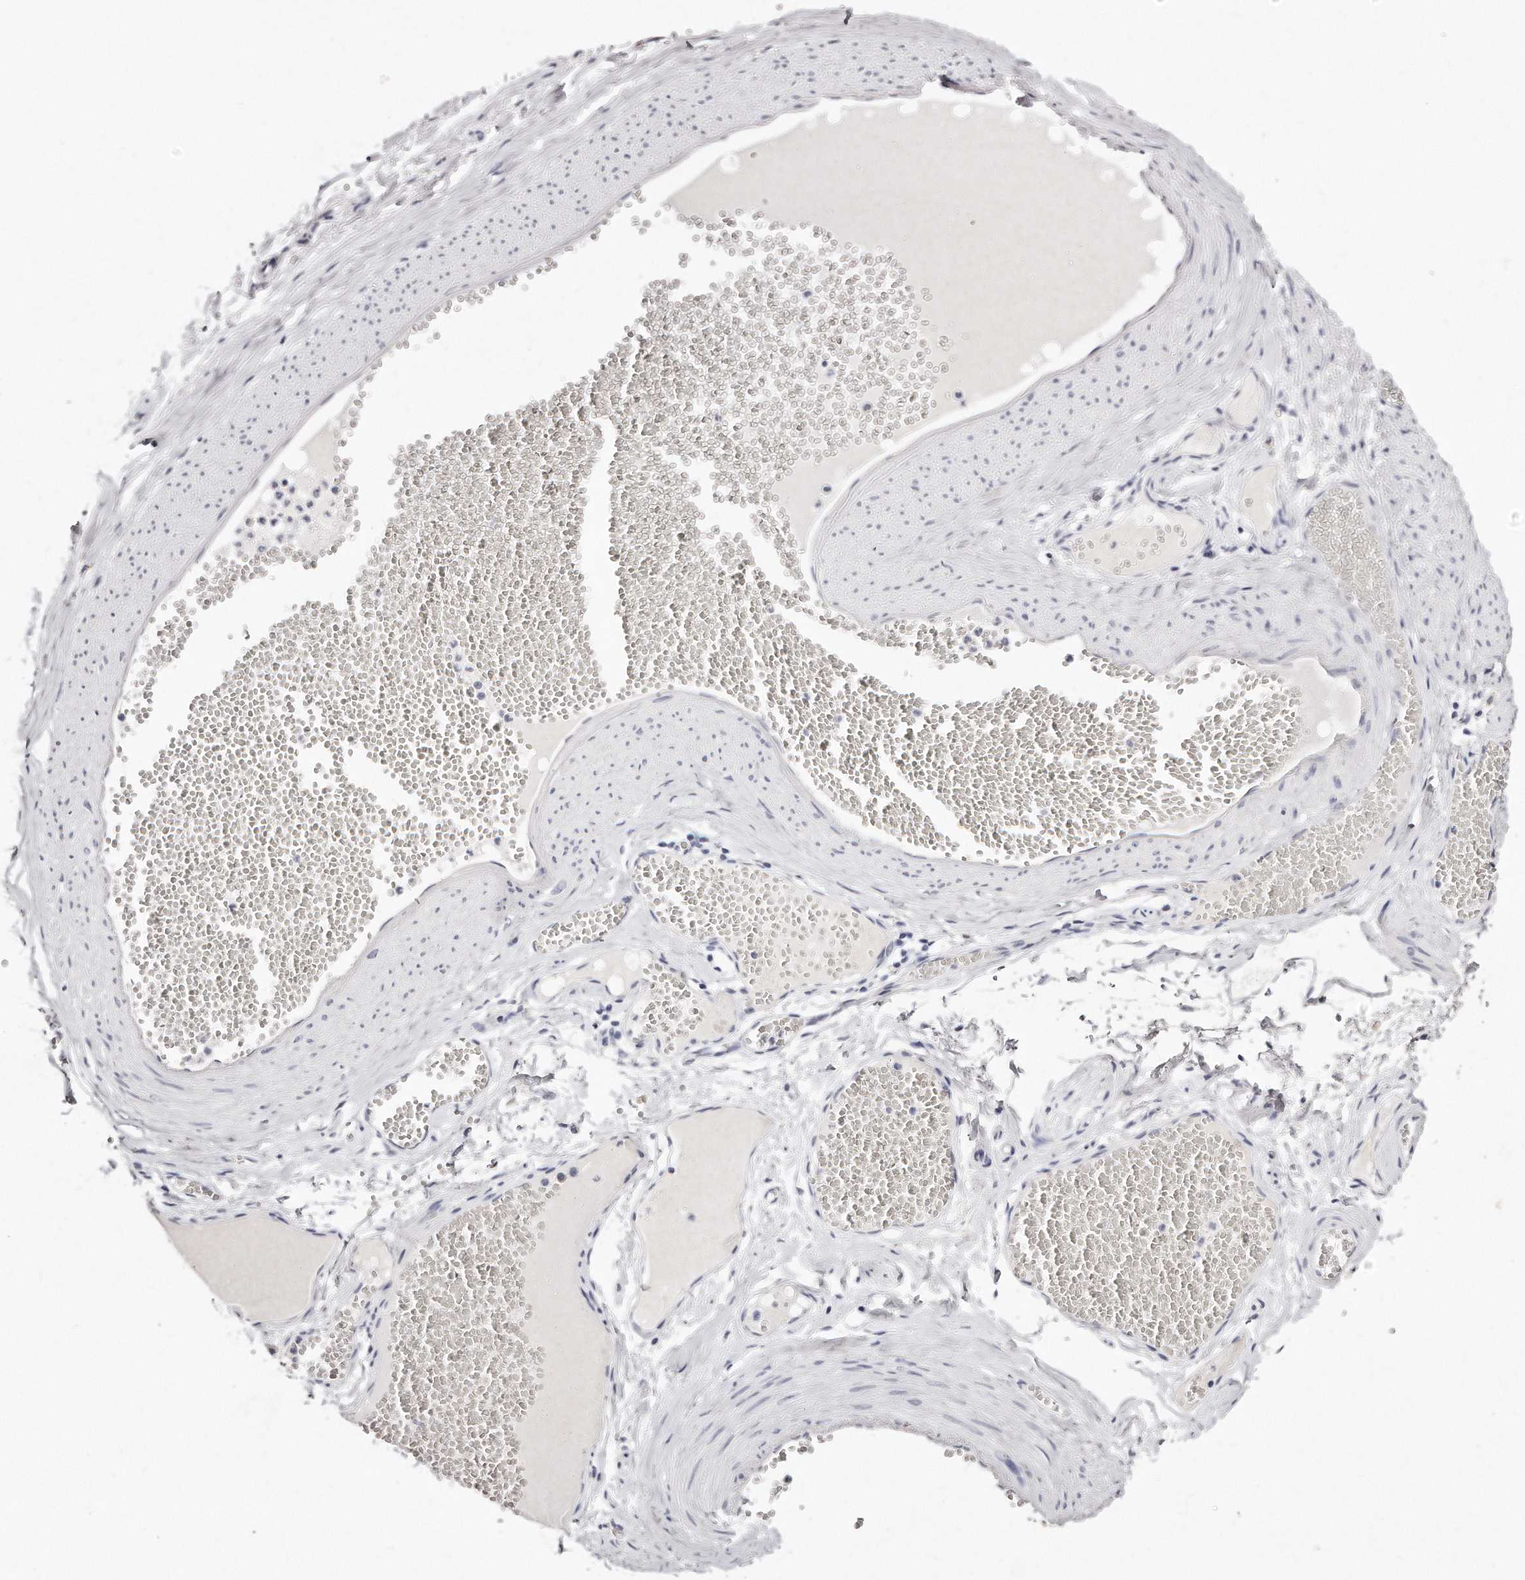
{"staining": {"intensity": "weak", "quantity": "<25%", "location": "cytoplasmic/membranous"}, "tissue": "adipose tissue", "cell_type": "Adipocytes", "image_type": "normal", "snomed": [{"axis": "morphology", "description": "Normal tissue, NOS"}, {"axis": "topography", "description": "Smooth muscle"}, {"axis": "topography", "description": "Peripheral nerve tissue"}], "caption": "Adipose tissue stained for a protein using immunohistochemistry (IHC) displays no staining adipocytes.", "gene": "GDA", "patient": {"sex": "female", "age": 39}}